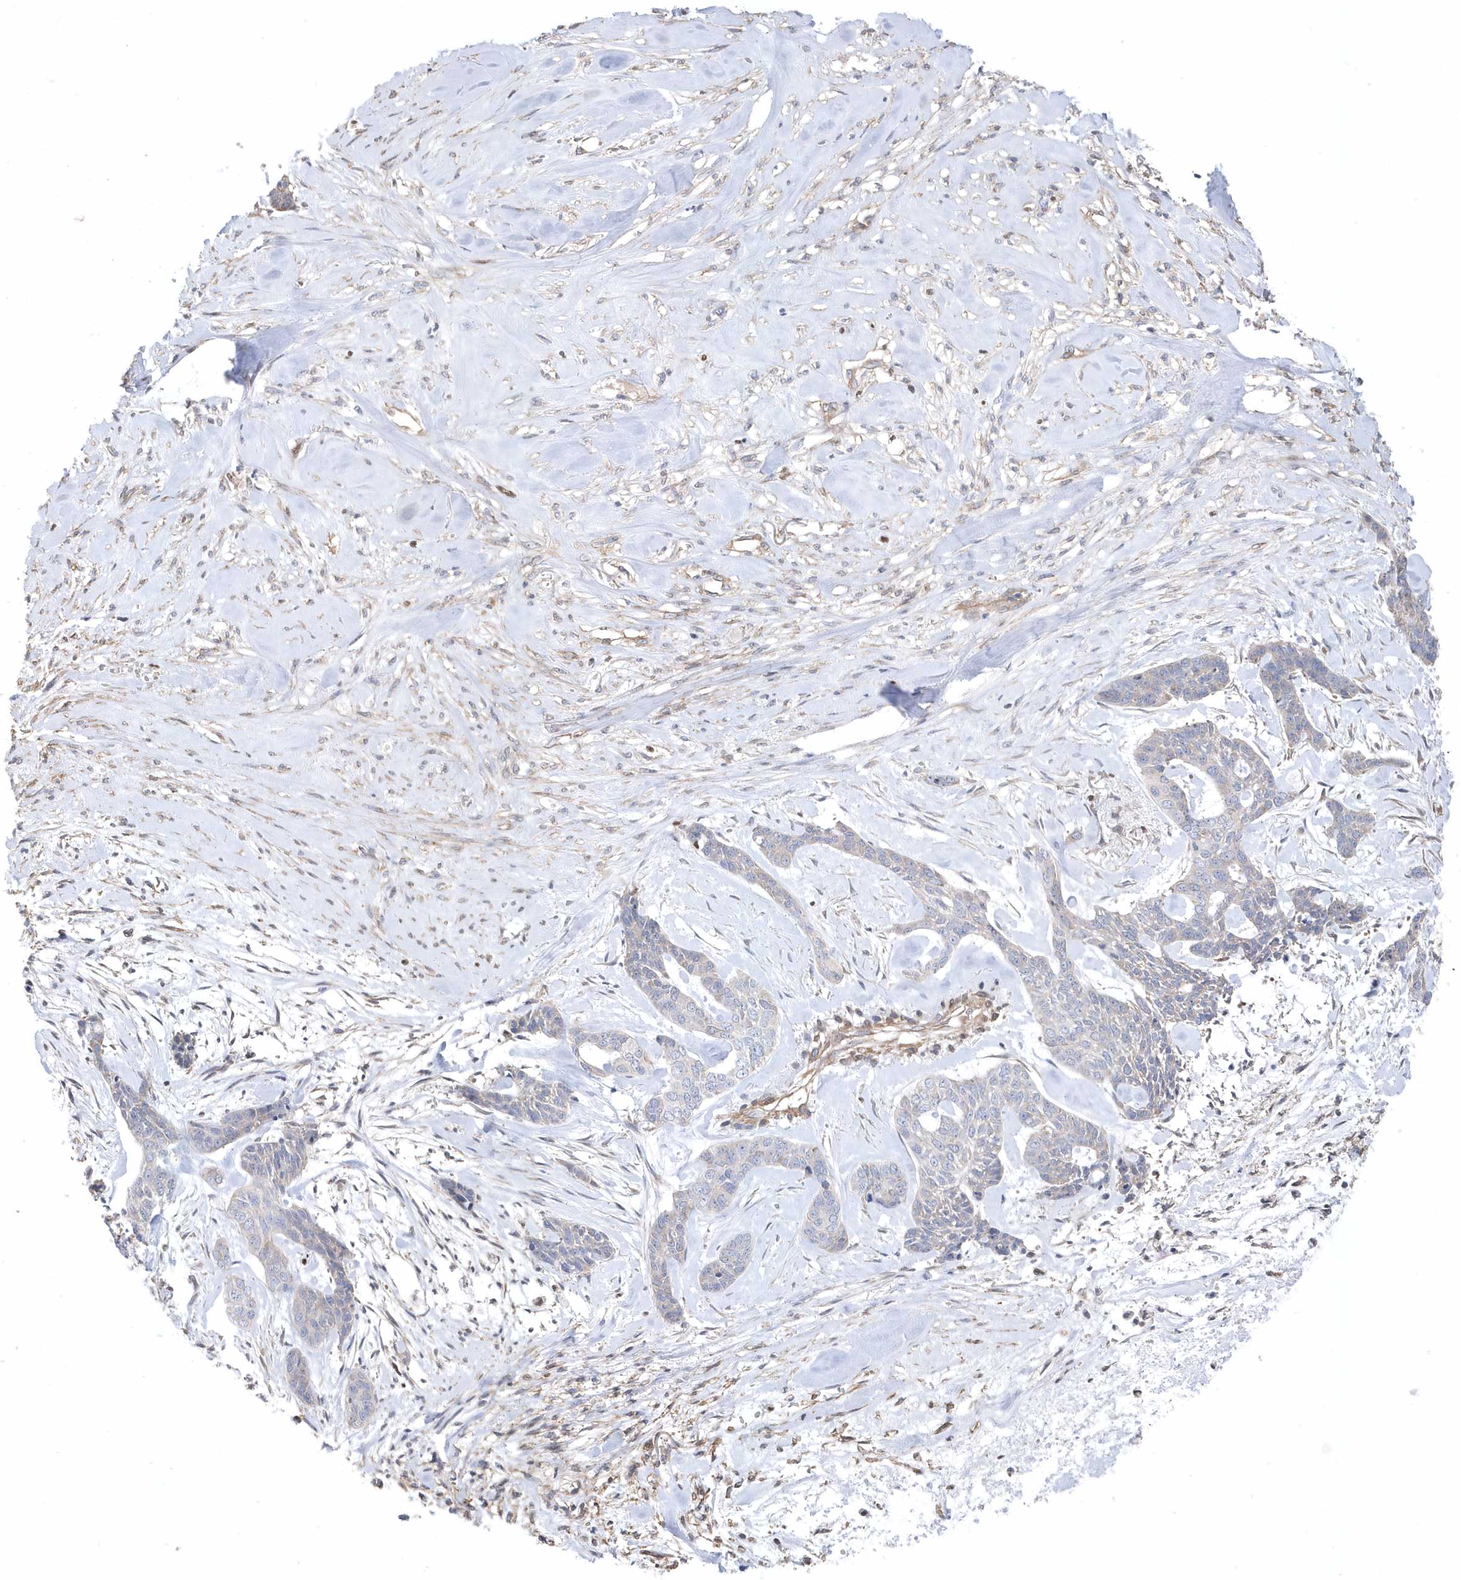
{"staining": {"intensity": "negative", "quantity": "none", "location": "none"}, "tissue": "skin cancer", "cell_type": "Tumor cells", "image_type": "cancer", "snomed": [{"axis": "morphology", "description": "Basal cell carcinoma"}, {"axis": "topography", "description": "Skin"}], "caption": "This is a photomicrograph of IHC staining of skin cancer (basal cell carcinoma), which shows no positivity in tumor cells.", "gene": "GTPBP6", "patient": {"sex": "female", "age": 64}}